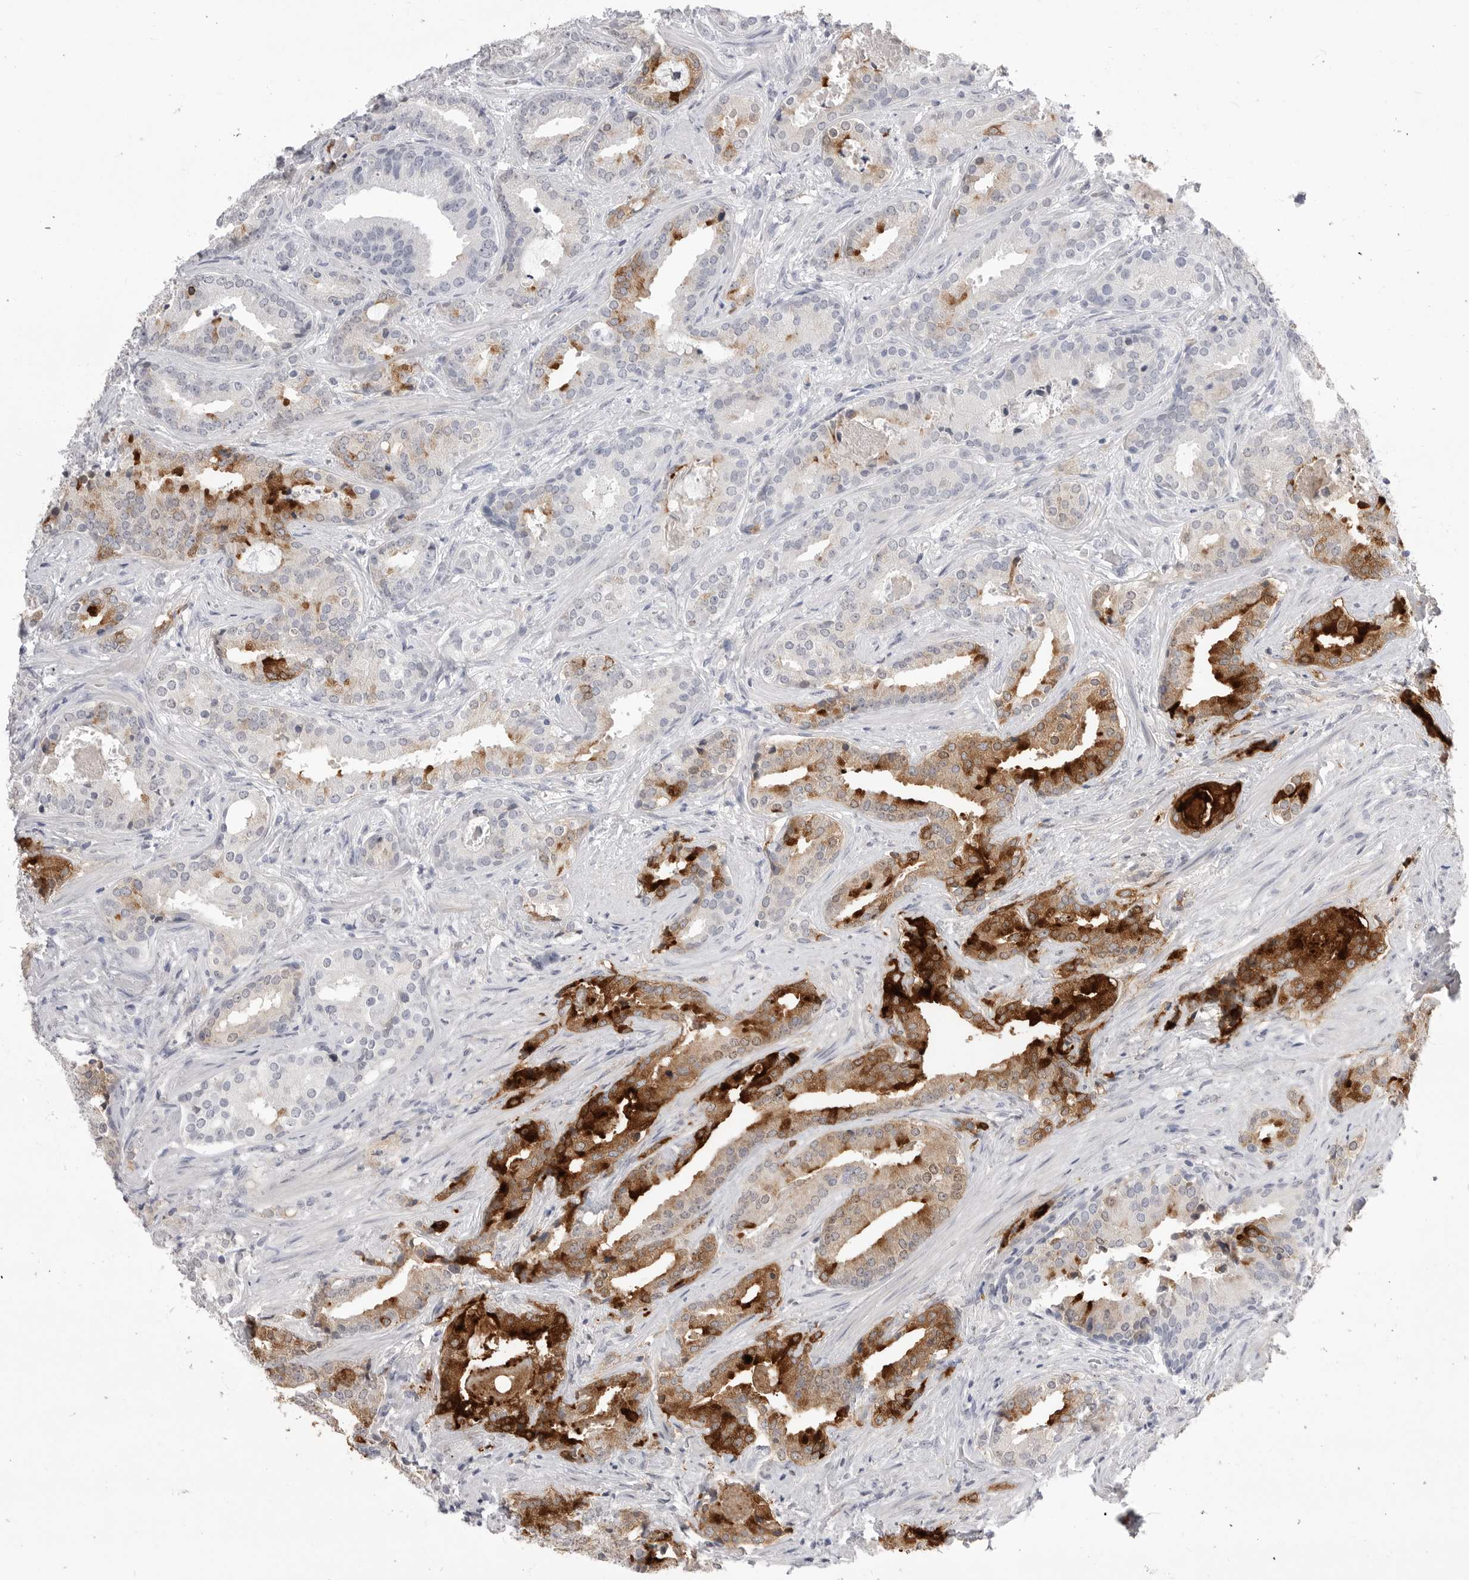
{"staining": {"intensity": "strong", "quantity": "25%-75%", "location": "cytoplasmic/membranous"}, "tissue": "prostate cancer", "cell_type": "Tumor cells", "image_type": "cancer", "snomed": [{"axis": "morphology", "description": "Adenocarcinoma, Low grade"}, {"axis": "topography", "description": "Prostate"}], "caption": "Prostate adenocarcinoma (low-grade) stained for a protein reveals strong cytoplasmic/membranous positivity in tumor cells.", "gene": "CPB1", "patient": {"sex": "male", "age": 67}}